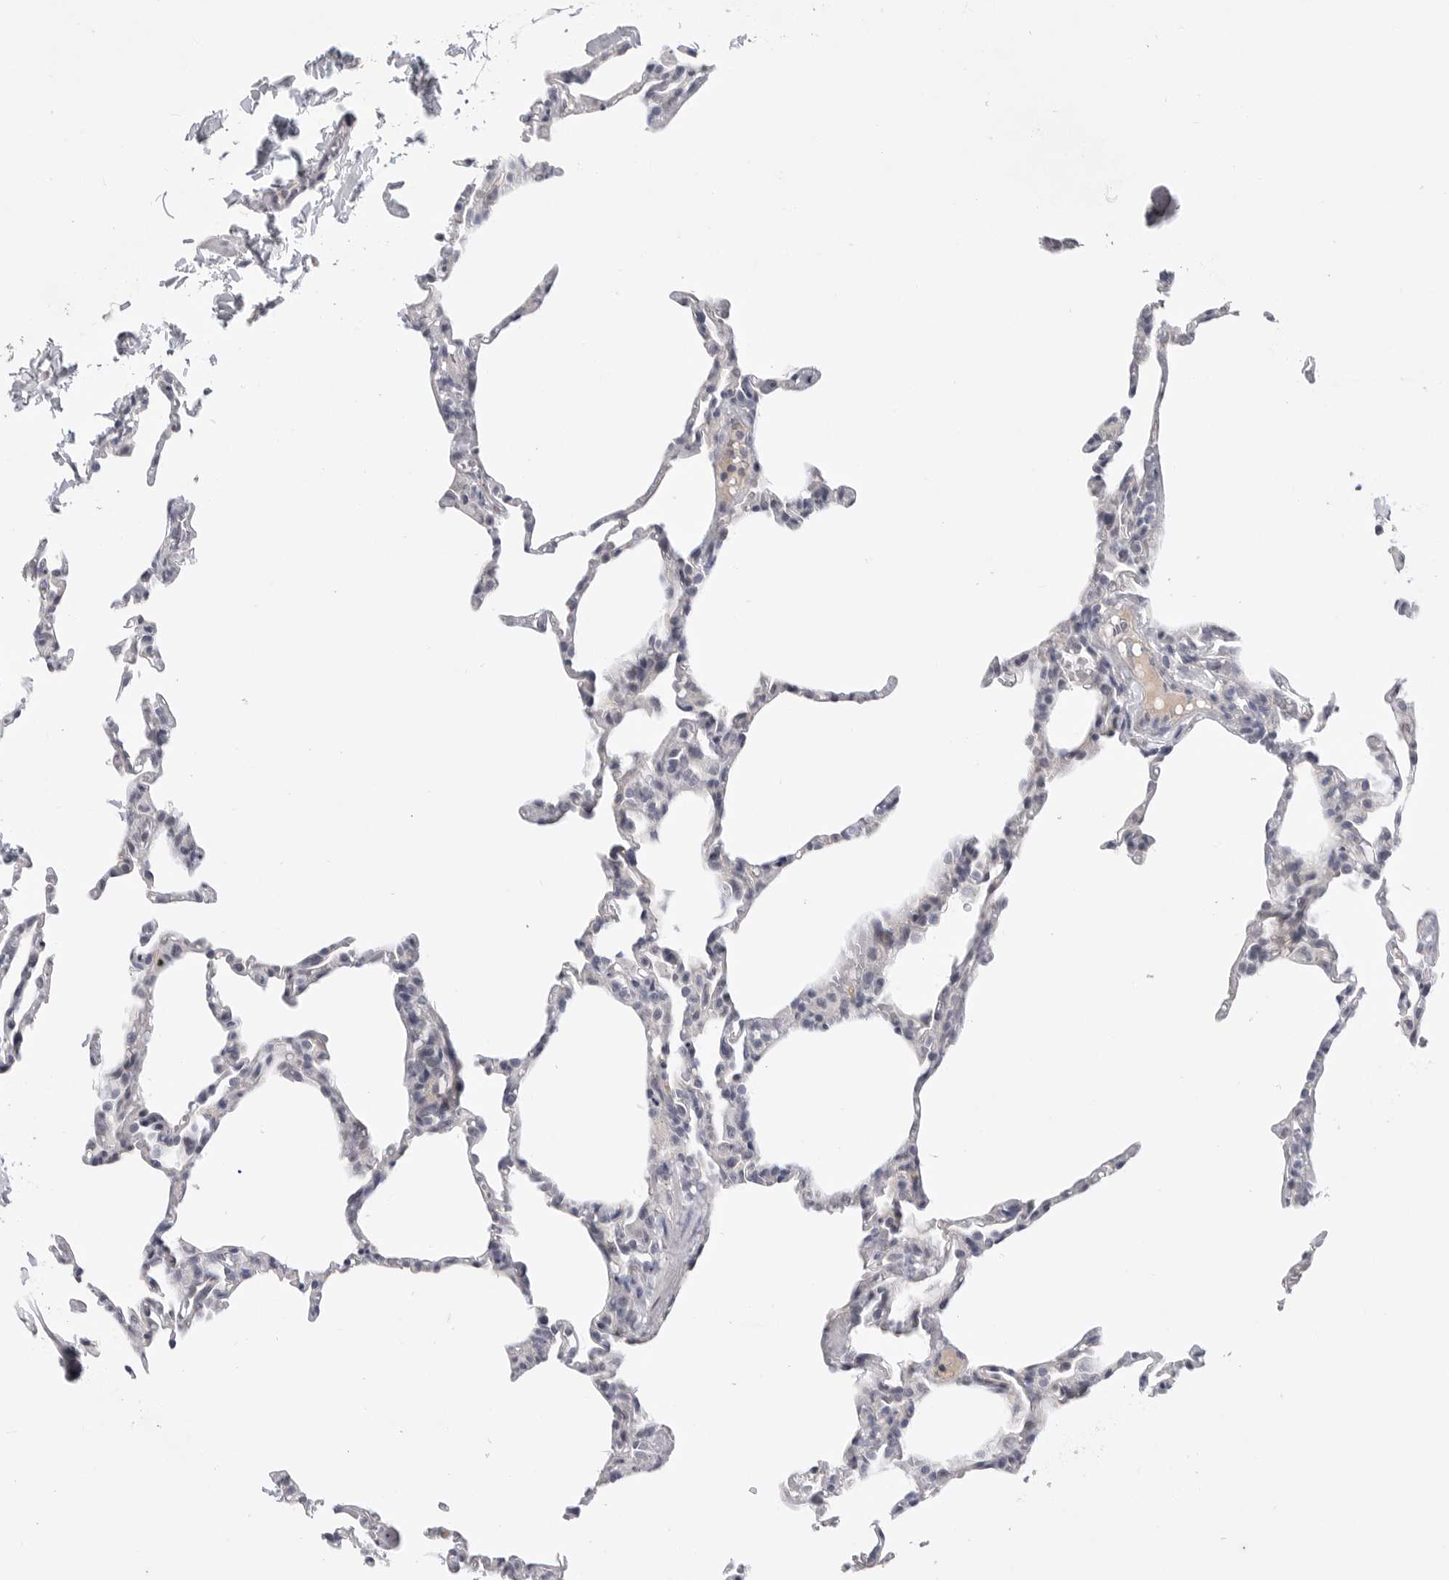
{"staining": {"intensity": "negative", "quantity": "none", "location": "none"}, "tissue": "lung", "cell_type": "Alveolar cells", "image_type": "normal", "snomed": [{"axis": "morphology", "description": "Normal tissue, NOS"}, {"axis": "topography", "description": "Lung"}], "caption": "An immunohistochemistry histopathology image of benign lung is shown. There is no staining in alveolar cells of lung. Brightfield microscopy of IHC stained with DAB (brown) and hematoxylin (blue), captured at high magnification.", "gene": "FBXO43", "patient": {"sex": "male", "age": 20}}